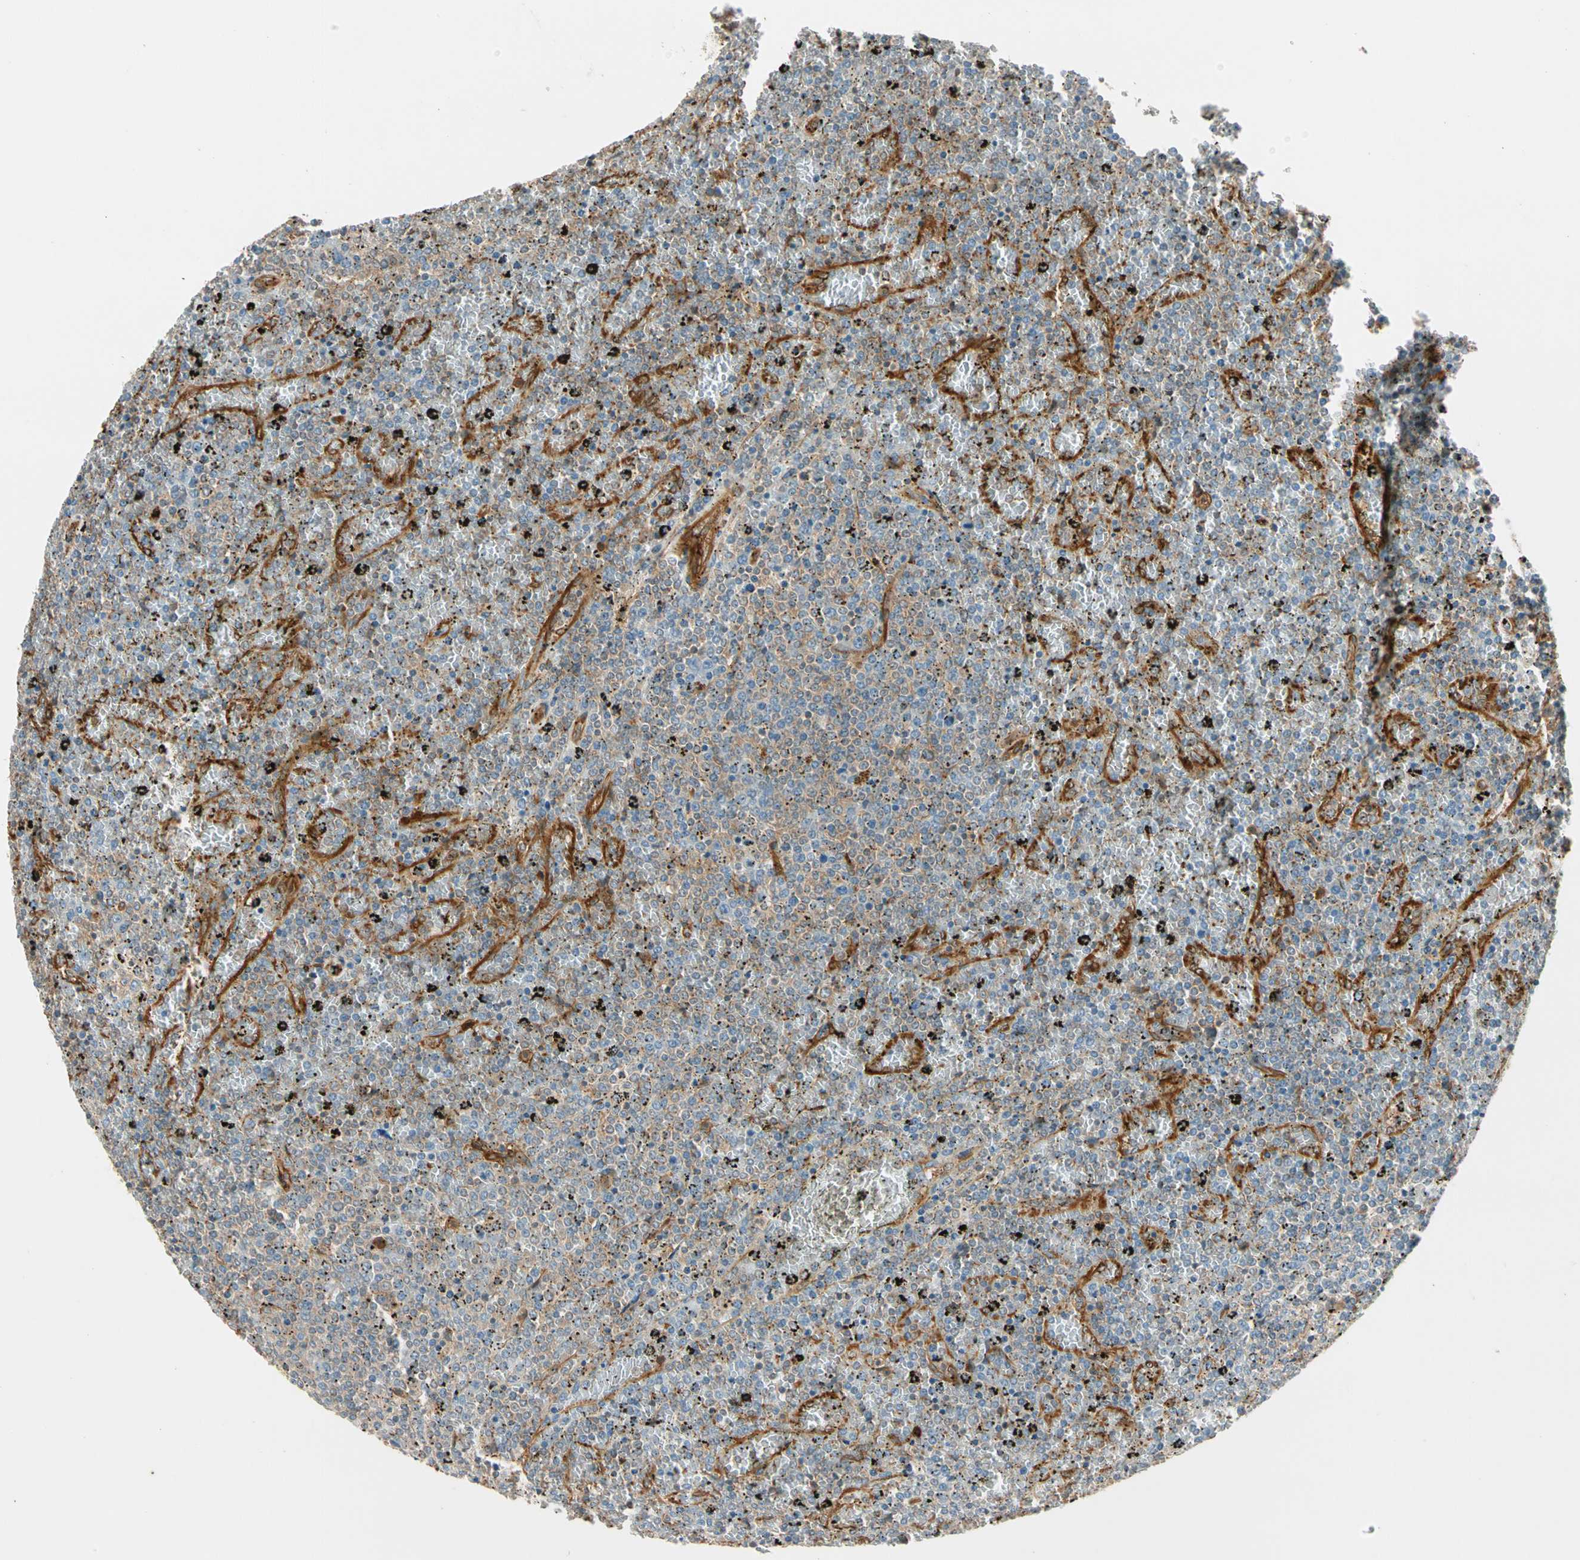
{"staining": {"intensity": "weak", "quantity": "25%-75%", "location": "cytoplasmic/membranous"}, "tissue": "lymphoma", "cell_type": "Tumor cells", "image_type": "cancer", "snomed": [{"axis": "morphology", "description": "Malignant lymphoma, non-Hodgkin's type, Low grade"}, {"axis": "topography", "description": "Spleen"}], "caption": "High-power microscopy captured an immunohistochemistry histopathology image of low-grade malignant lymphoma, non-Hodgkin's type, revealing weak cytoplasmic/membranous staining in approximately 25%-75% of tumor cells. (DAB (3,3'-diaminobenzidine) = brown stain, brightfield microscopy at high magnification).", "gene": "ROCK2", "patient": {"sex": "female", "age": 77}}